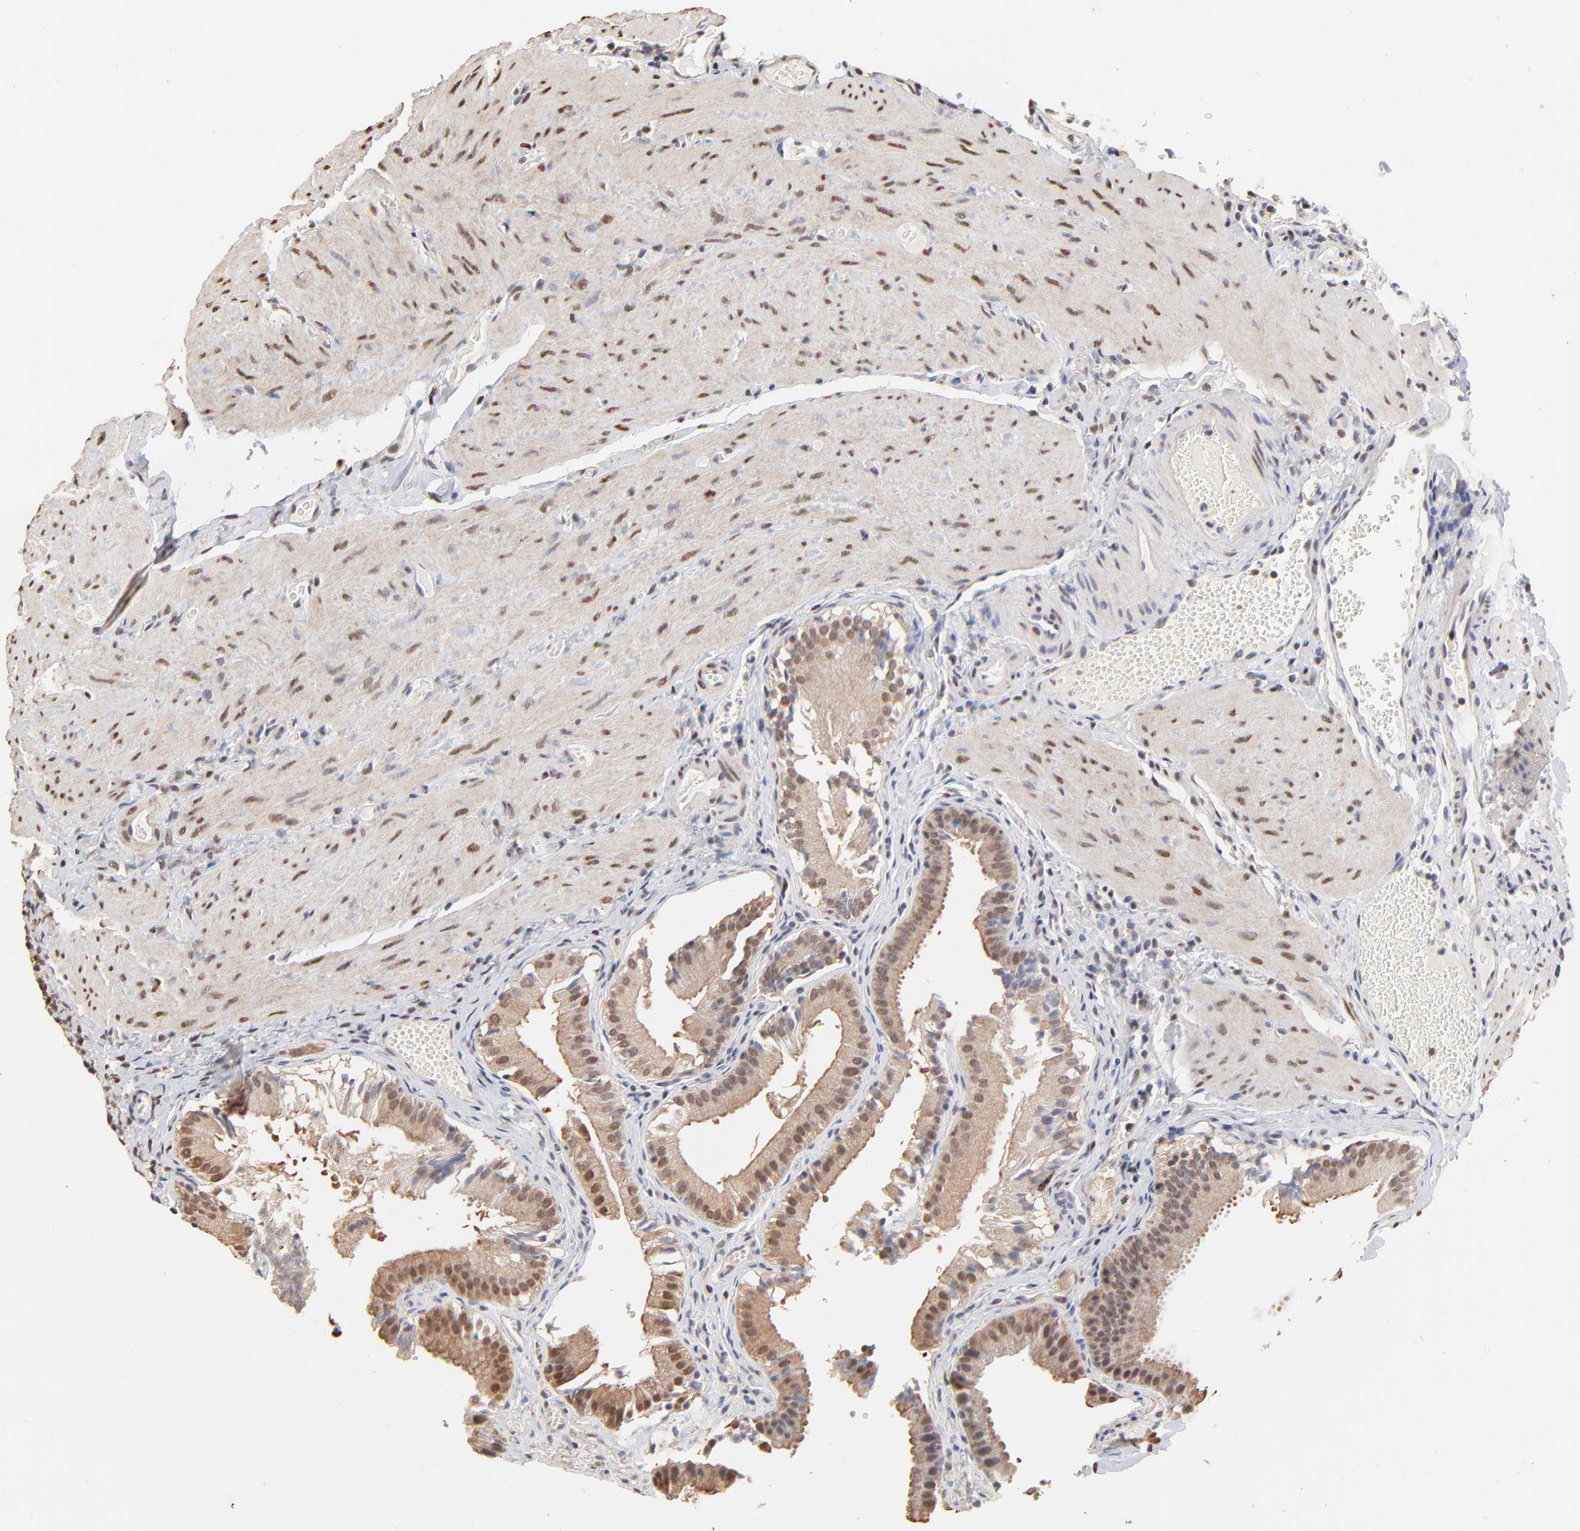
{"staining": {"intensity": "weak", "quantity": ">75%", "location": "cytoplasmic/membranous,nuclear"}, "tissue": "gallbladder", "cell_type": "Glandular cells", "image_type": "normal", "snomed": [{"axis": "morphology", "description": "Normal tissue, NOS"}, {"axis": "topography", "description": "Gallbladder"}], "caption": "Glandular cells demonstrate weak cytoplasmic/membranous,nuclear staining in approximately >75% of cells in benign gallbladder. Immunohistochemistry stains the protein of interest in brown and the nuclei are stained blue.", "gene": "BIRC5", "patient": {"sex": "female", "age": 24}}